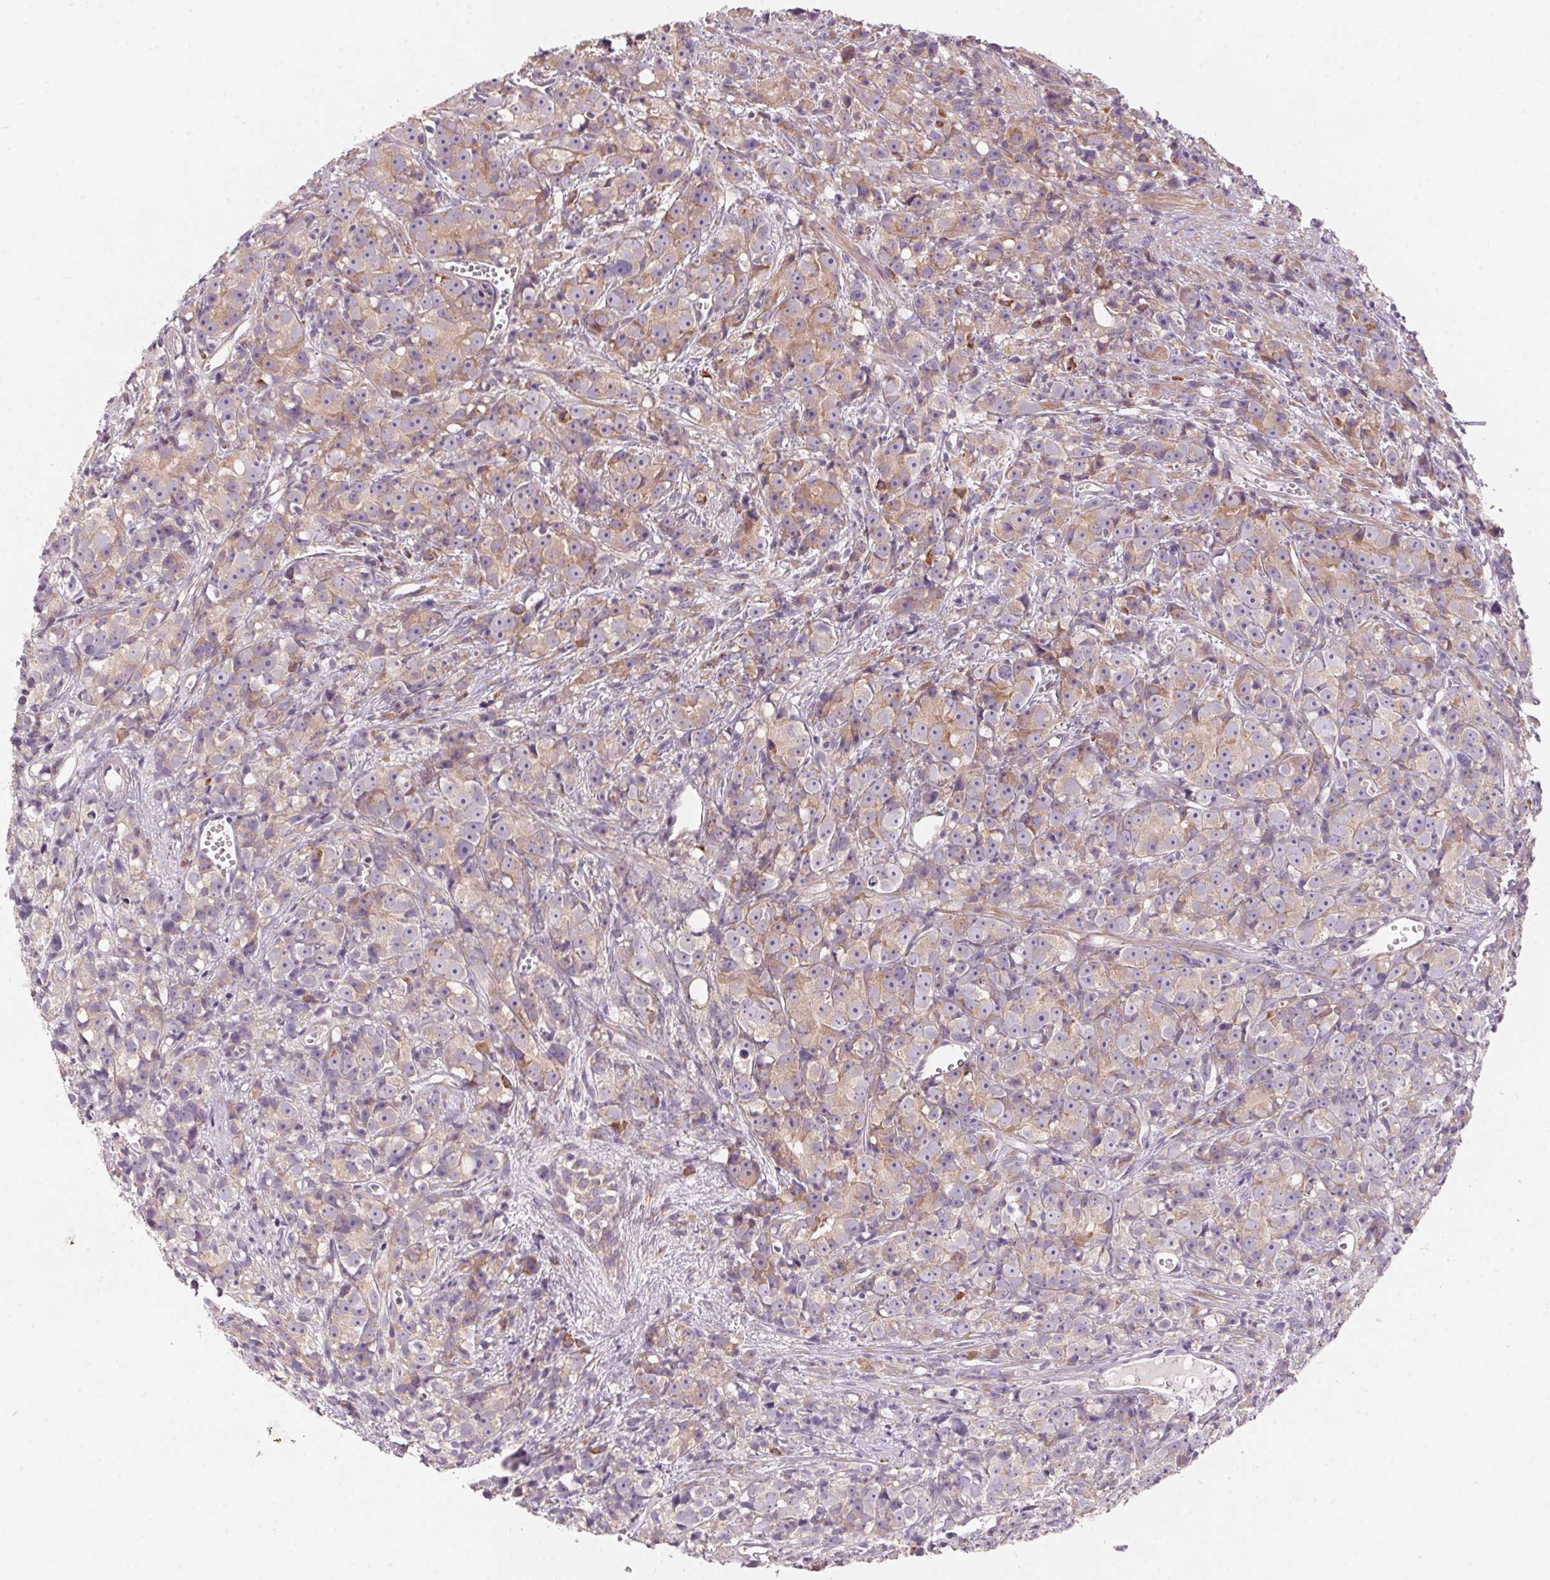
{"staining": {"intensity": "weak", "quantity": "25%-75%", "location": "cytoplasmic/membranous"}, "tissue": "prostate cancer", "cell_type": "Tumor cells", "image_type": "cancer", "snomed": [{"axis": "morphology", "description": "Adenocarcinoma, High grade"}, {"axis": "topography", "description": "Prostate"}], "caption": "Immunohistochemistry (IHC) image of human prostate cancer (adenocarcinoma (high-grade)) stained for a protein (brown), which reveals low levels of weak cytoplasmic/membranous positivity in about 25%-75% of tumor cells.", "gene": "BLOC1S2", "patient": {"sex": "male", "age": 77}}